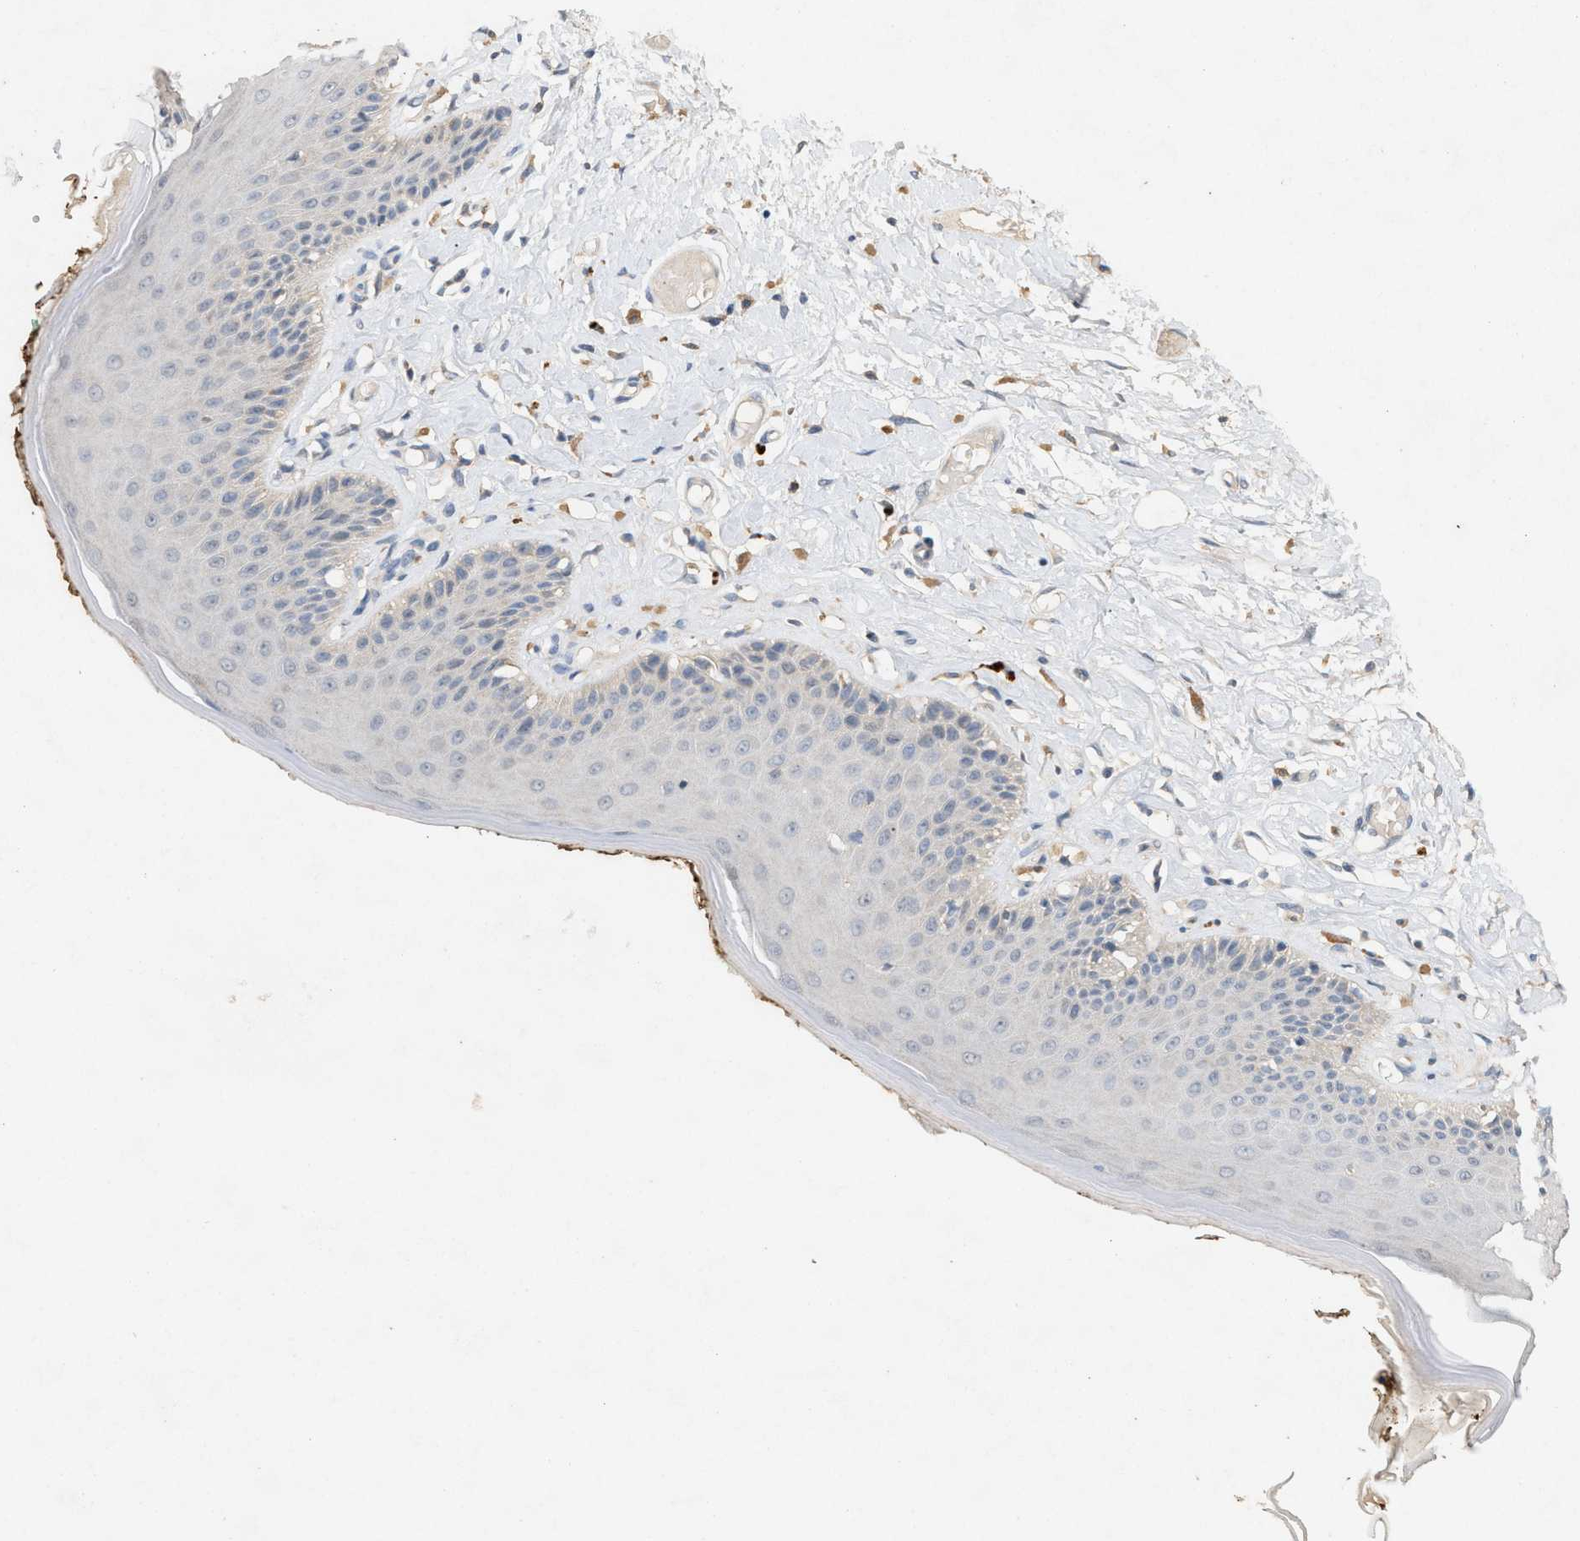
{"staining": {"intensity": "weak", "quantity": "<25%", "location": "cytoplasmic/membranous"}, "tissue": "skin", "cell_type": "Epidermal cells", "image_type": "normal", "snomed": [{"axis": "morphology", "description": "Normal tissue, NOS"}, {"axis": "topography", "description": "Vulva"}], "caption": "IHC image of unremarkable skin stained for a protein (brown), which shows no expression in epidermal cells.", "gene": "DCAF7", "patient": {"sex": "female", "age": 73}}